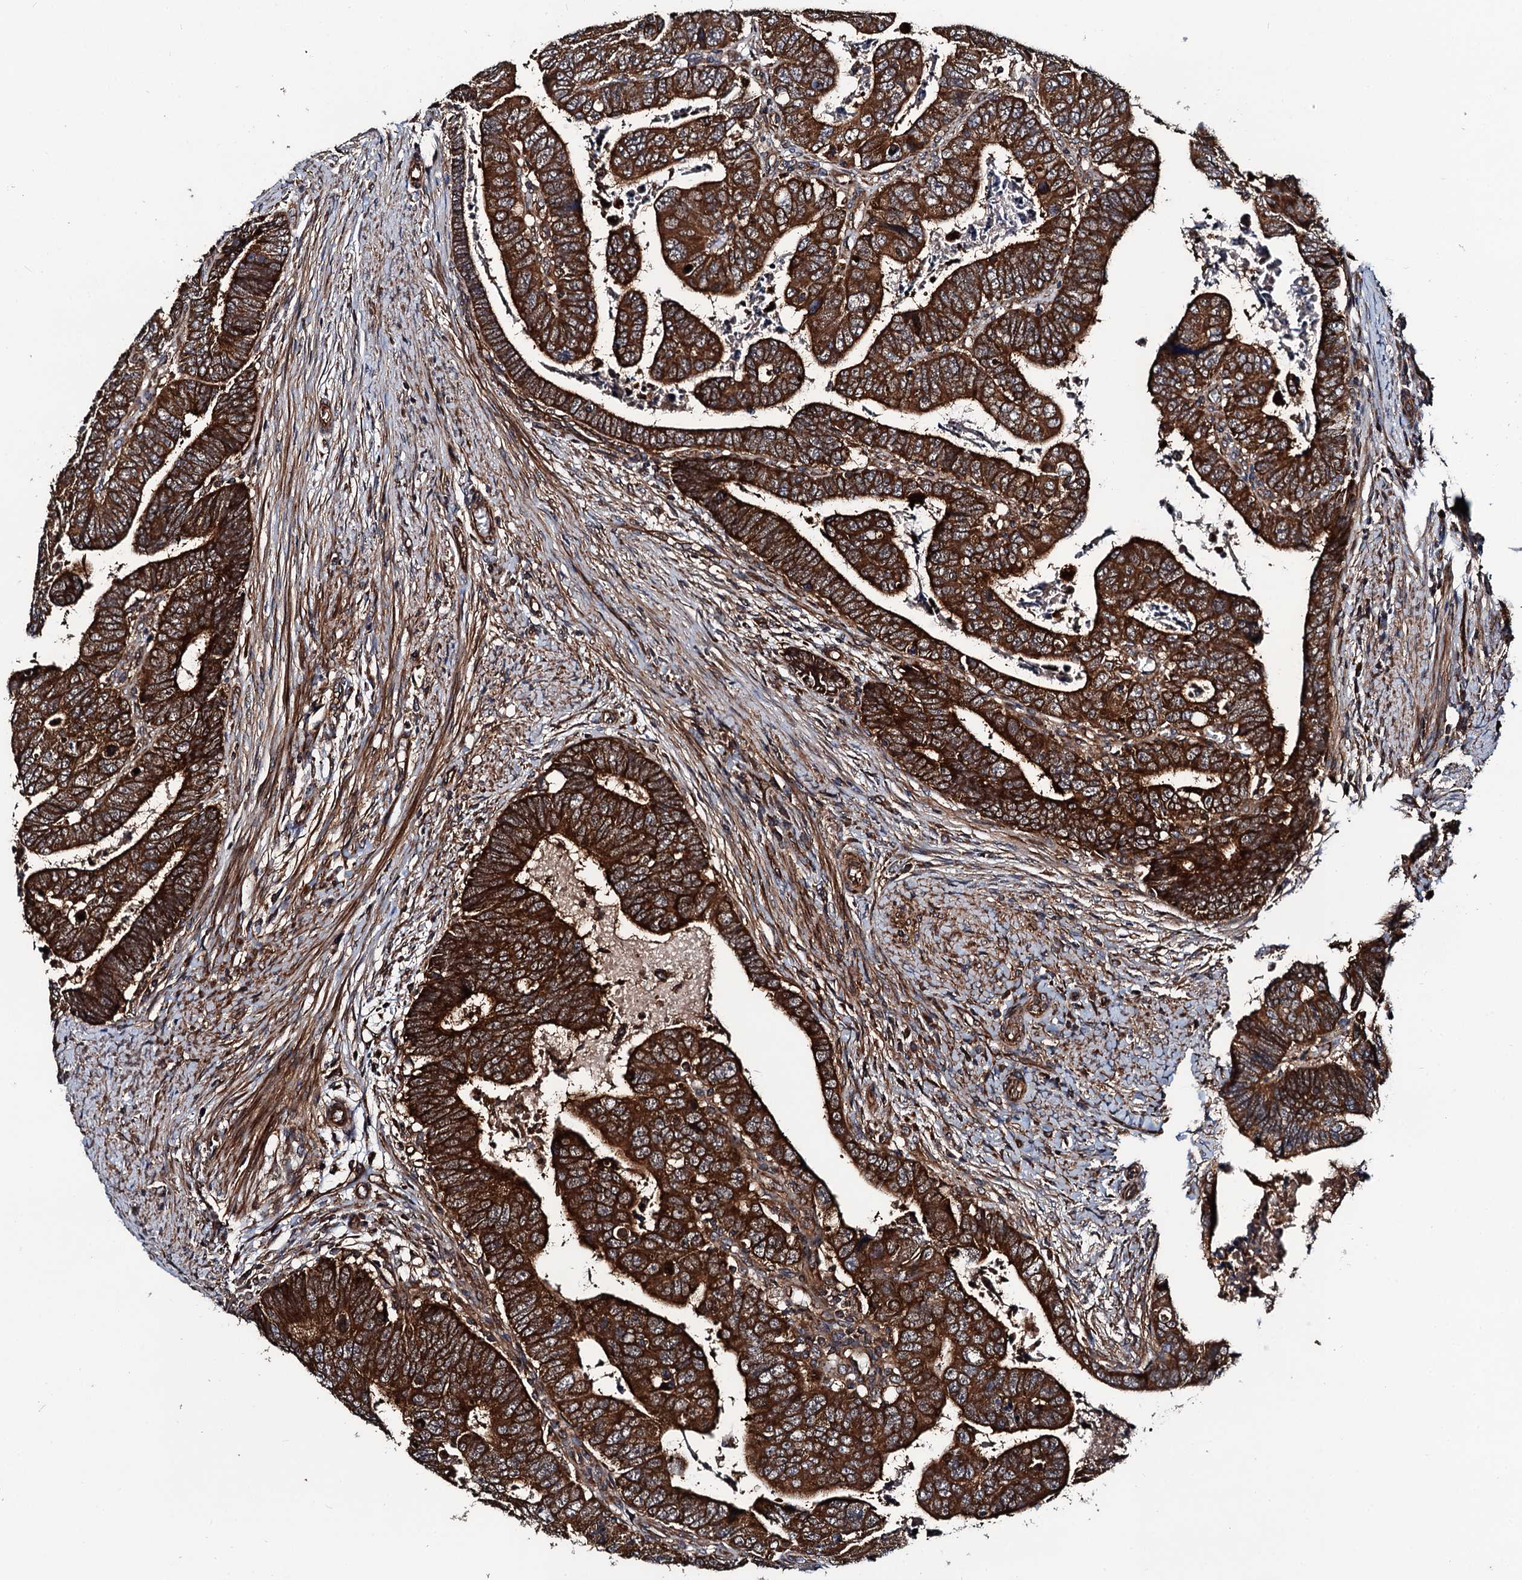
{"staining": {"intensity": "strong", "quantity": ">75%", "location": "cytoplasmic/membranous"}, "tissue": "colorectal cancer", "cell_type": "Tumor cells", "image_type": "cancer", "snomed": [{"axis": "morphology", "description": "Normal tissue, NOS"}, {"axis": "morphology", "description": "Adenocarcinoma, NOS"}, {"axis": "topography", "description": "Rectum"}], "caption": "Human adenocarcinoma (colorectal) stained with a brown dye exhibits strong cytoplasmic/membranous positive positivity in about >75% of tumor cells.", "gene": "NEK1", "patient": {"sex": "female", "age": 65}}